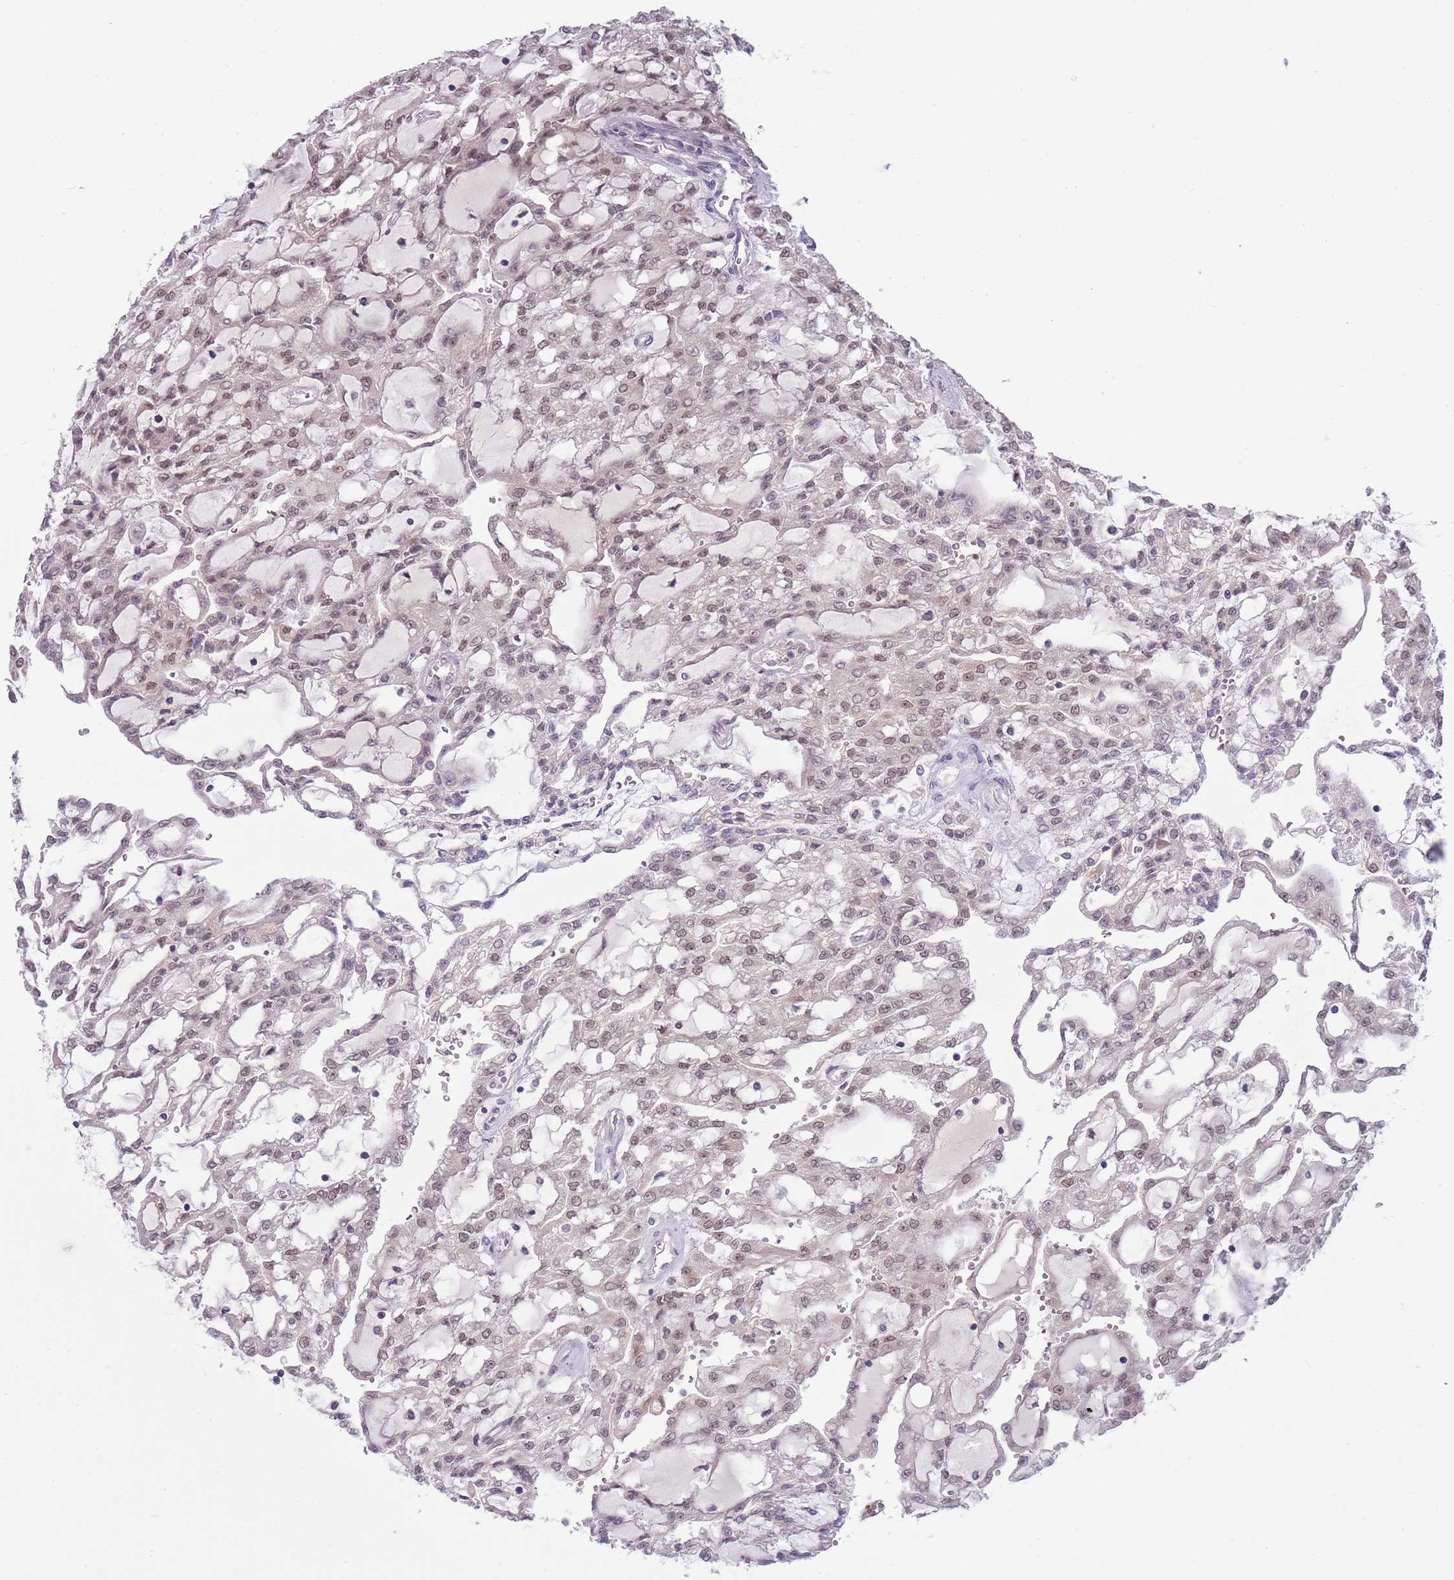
{"staining": {"intensity": "weak", "quantity": "25%-75%", "location": "nuclear"}, "tissue": "renal cancer", "cell_type": "Tumor cells", "image_type": "cancer", "snomed": [{"axis": "morphology", "description": "Adenocarcinoma, NOS"}, {"axis": "topography", "description": "Kidney"}], "caption": "Tumor cells display low levels of weak nuclear positivity in approximately 25%-75% of cells in renal cancer.", "gene": "TM2D1", "patient": {"sex": "male", "age": 63}}